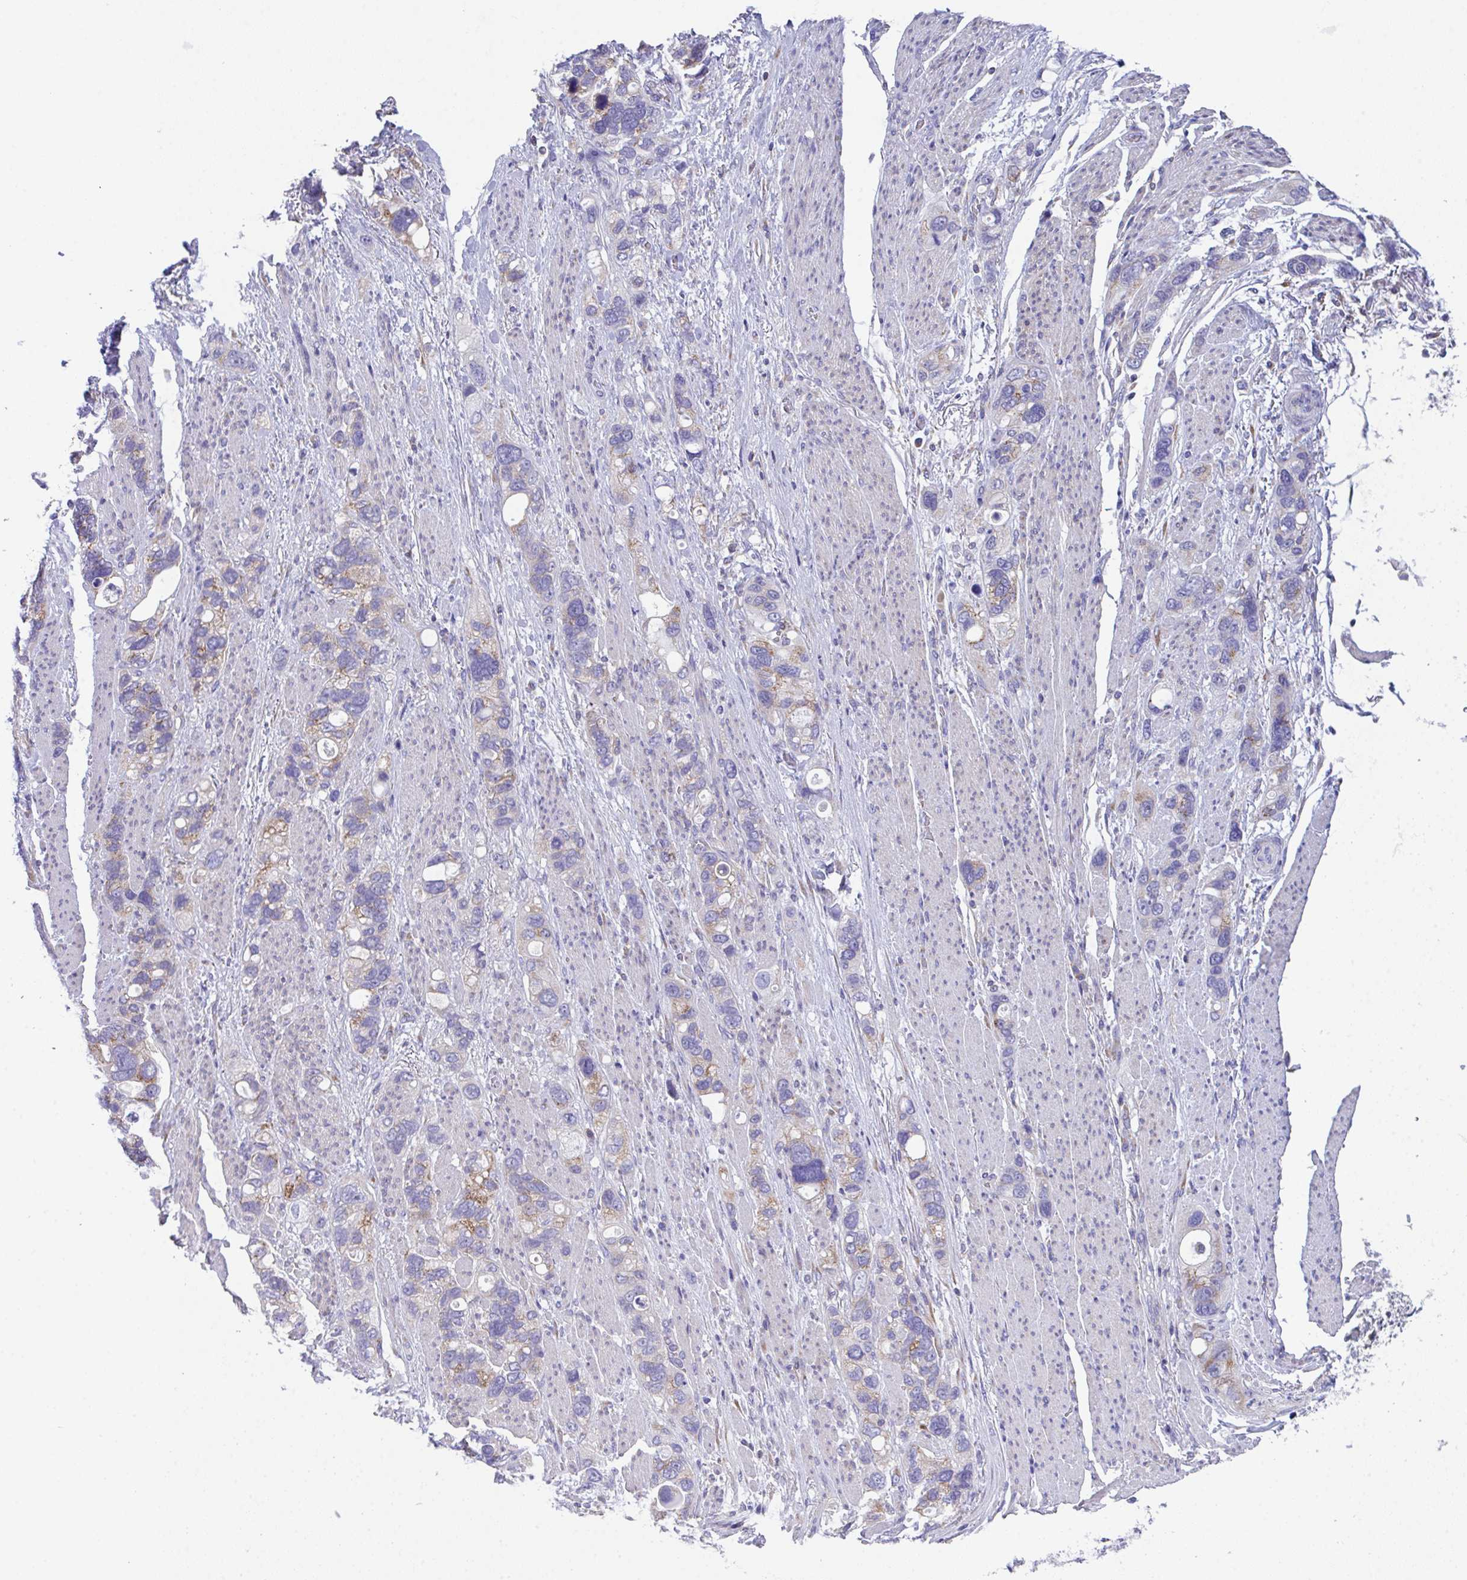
{"staining": {"intensity": "weak", "quantity": "25%-75%", "location": "cytoplasmic/membranous"}, "tissue": "stomach cancer", "cell_type": "Tumor cells", "image_type": "cancer", "snomed": [{"axis": "morphology", "description": "Adenocarcinoma, NOS"}, {"axis": "topography", "description": "Stomach, upper"}], "caption": "Protein analysis of stomach adenocarcinoma tissue exhibits weak cytoplasmic/membranous expression in about 25%-75% of tumor cells.", "gene": "MIA3", "patient": {"sex": "female", "age": 81}}